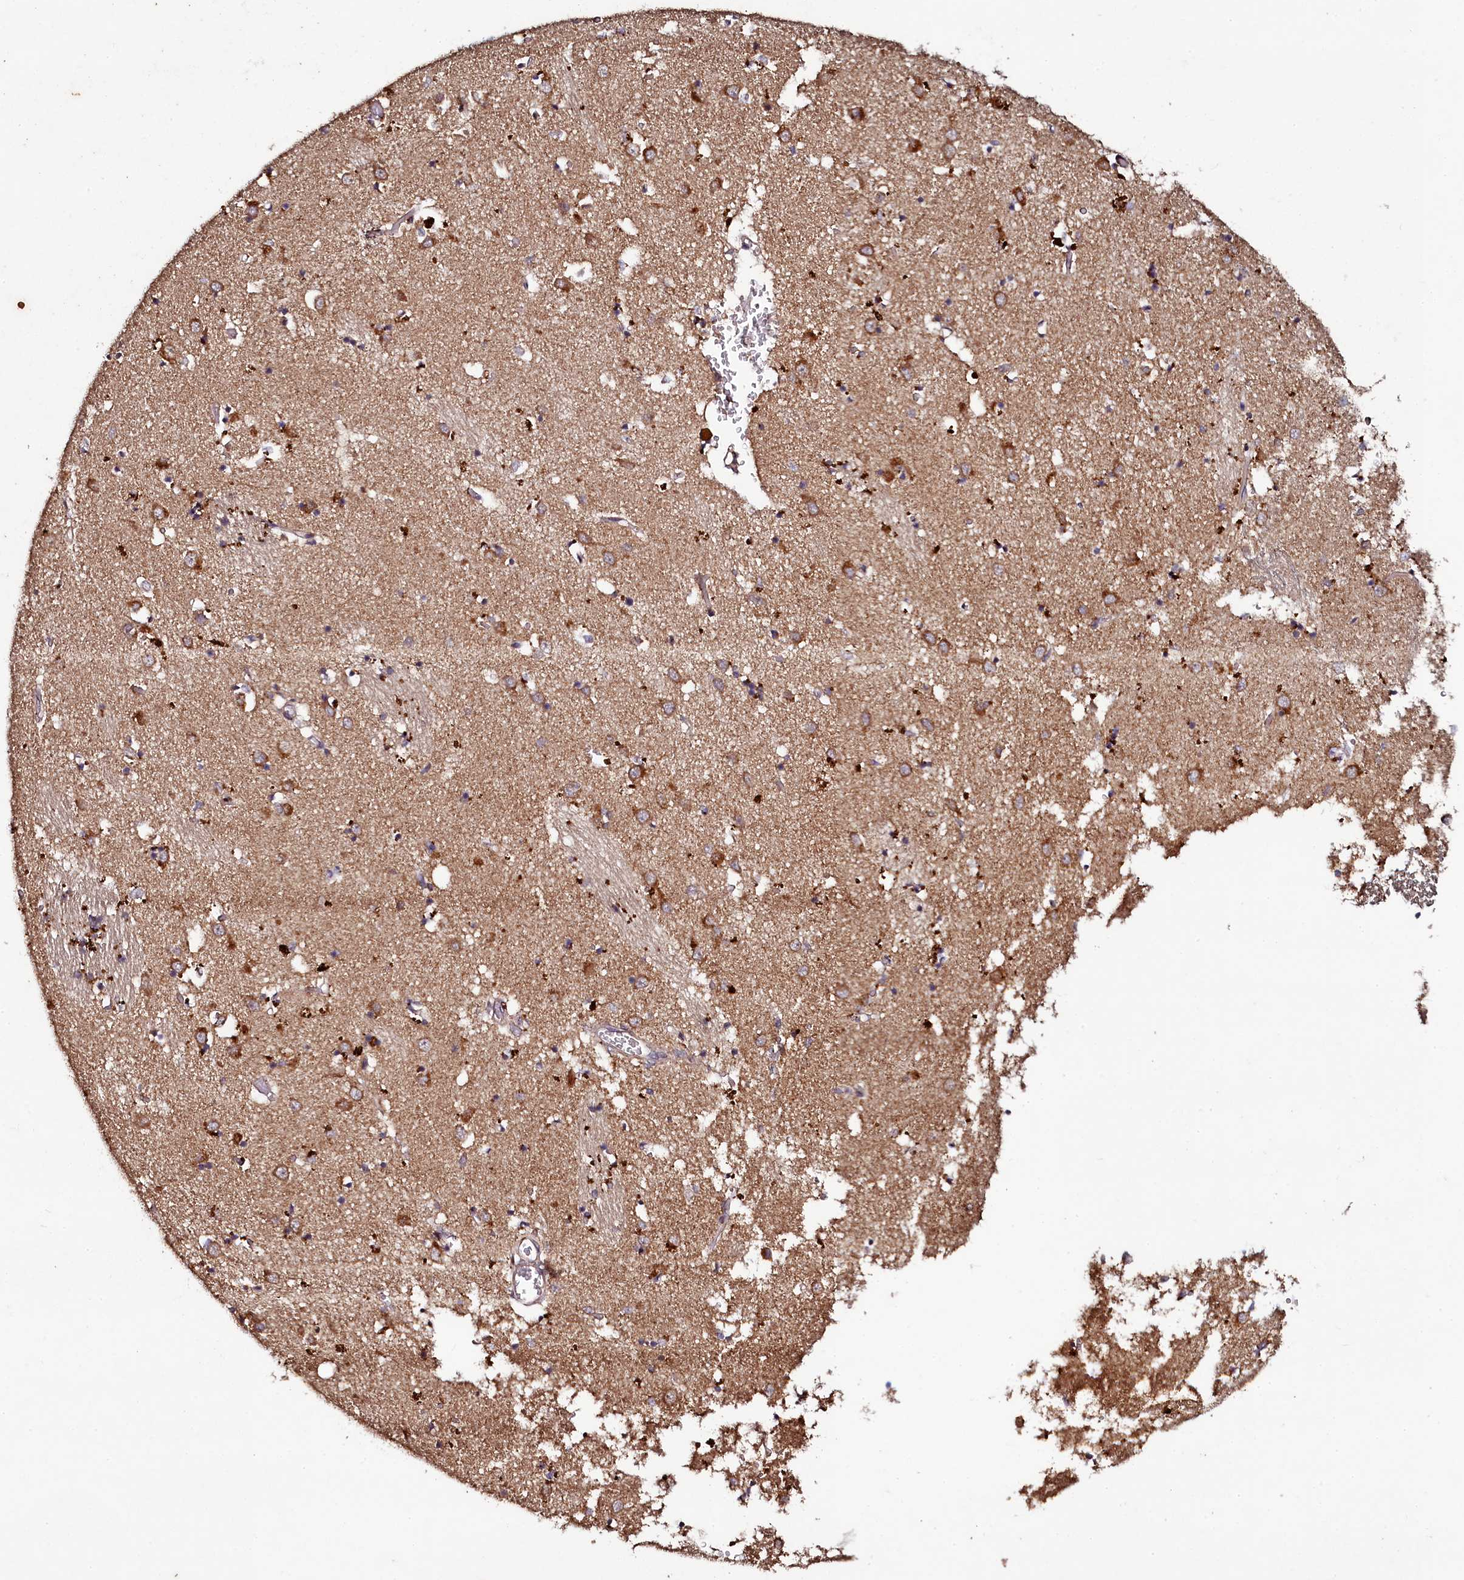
{"staining": {"intensity": "weak", "quantity": "25%-75%", "location": "cytoplasmic/membranous"}, "tissue": "caudate", "cell_type": "Glial cells", "image_type": "normal", "snomed": [{"axis": "morphology", "description": "Normal tissue, NOS"}, {"axis": "topography", "description": "Lateral ventricle wall"}], "caption": "A high-resolution photomicrograph shows IHC staining of benign caudate, which displays weak cytoplasmic/membranous staining in about 25%-75% of glial cells. The protein of interest is stained brown, and the nuclei are stained in blue (DAB (3,3'-diaminobenzidine) IHC with brightfield microscopy, high magnification).", "gene": "SEC24C", "patient": {"sex": "male", "age": 70}}